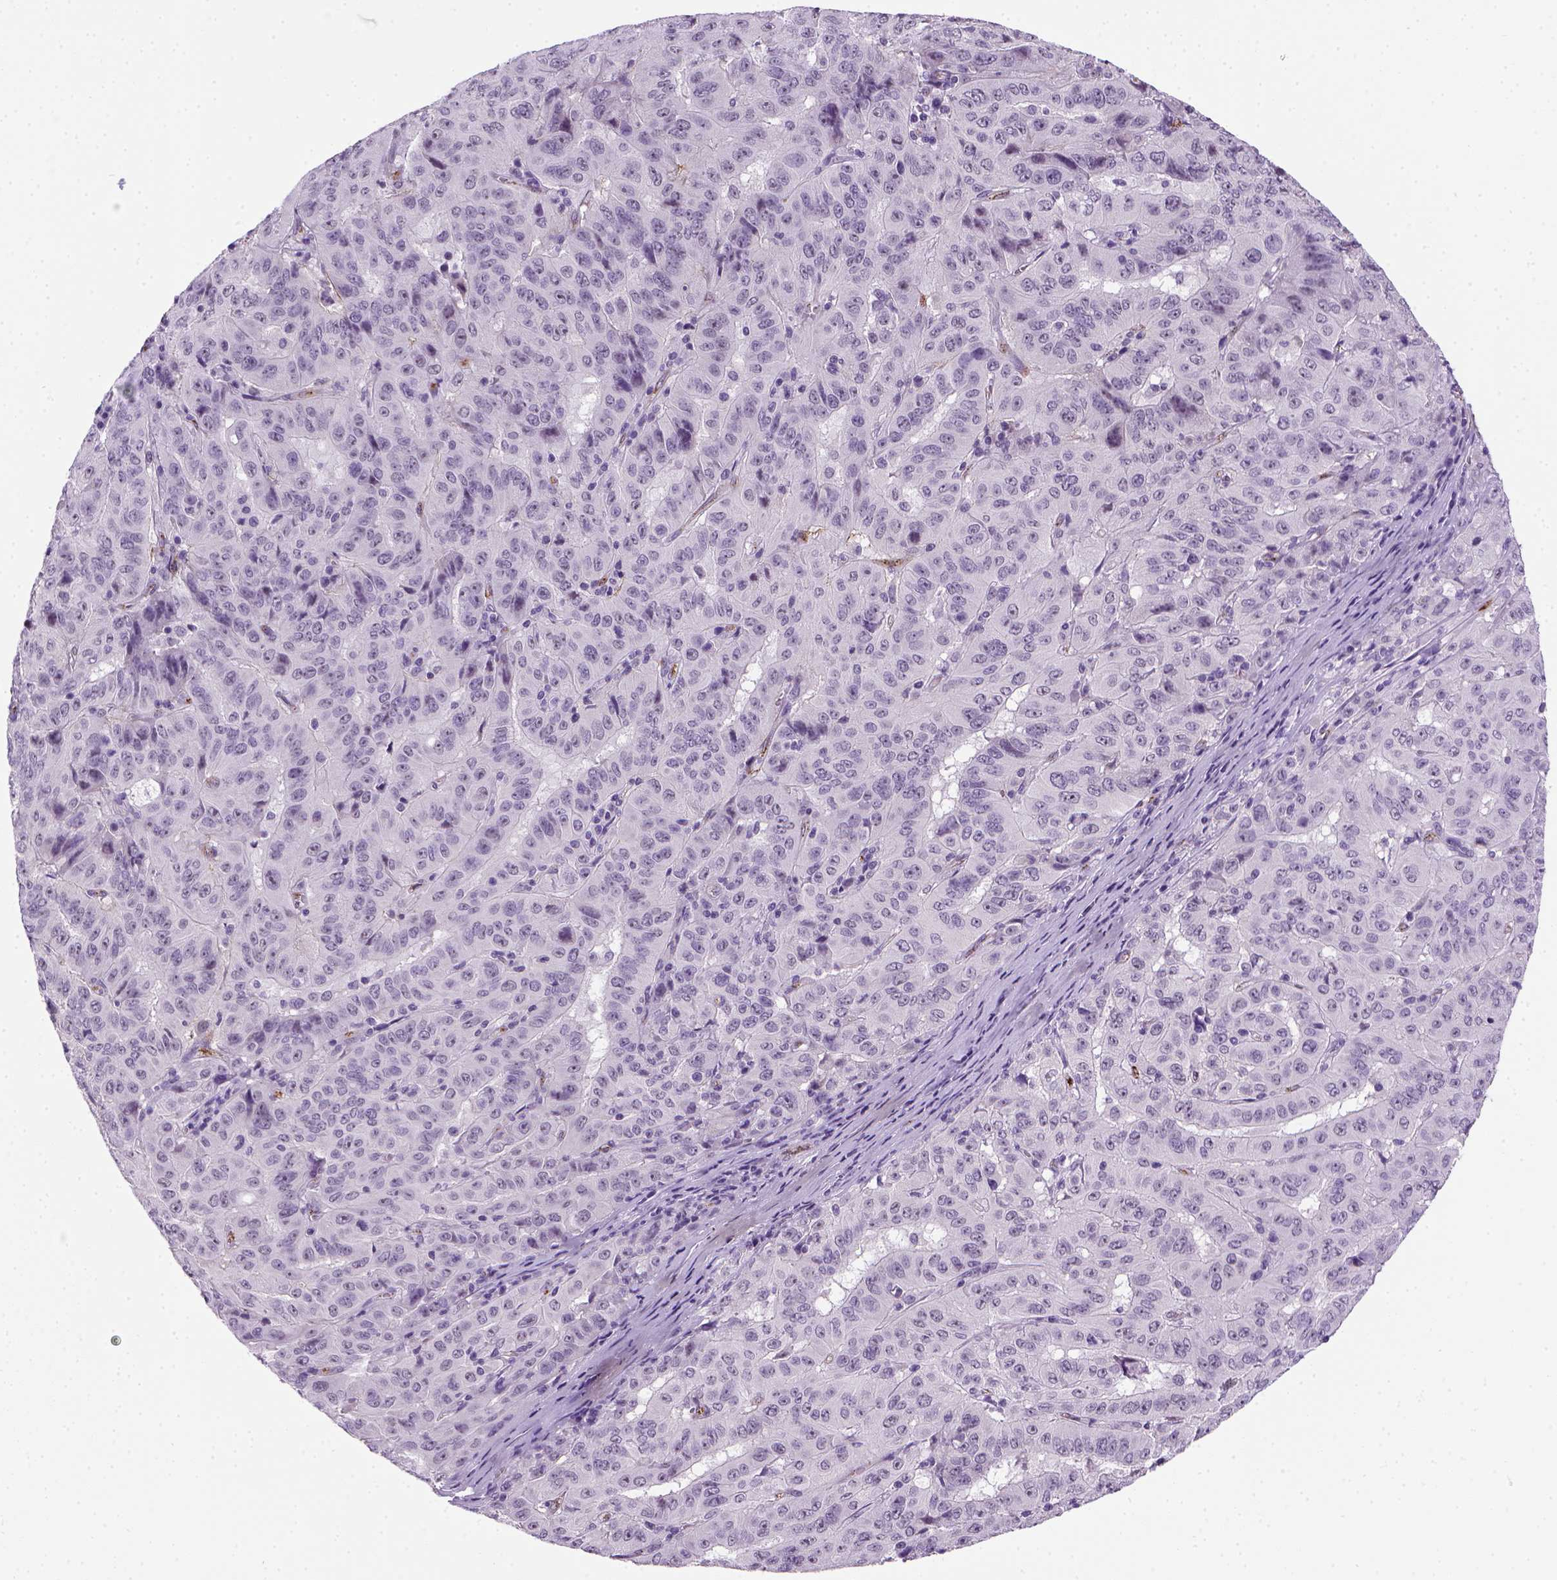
{"staining": {"intensity": "negative", "quantity": "none", "location": "none"}, "tissue": "pancreatic cancer", "cell_type": "Tumor cells", "image_type": "cancer", "snomed": [{"axis": "morphology", "description": "Adenocarcinoma, NOS"}, {"axis": "topography", "description": "Pancreas"}], "caption": "This is a histopathology image of IHC staining of pancreatic adenocarcinoma, which shows no staining in tumor cells.", "gene": "VWF", "patient": {"sex": "male", "age": 63}}